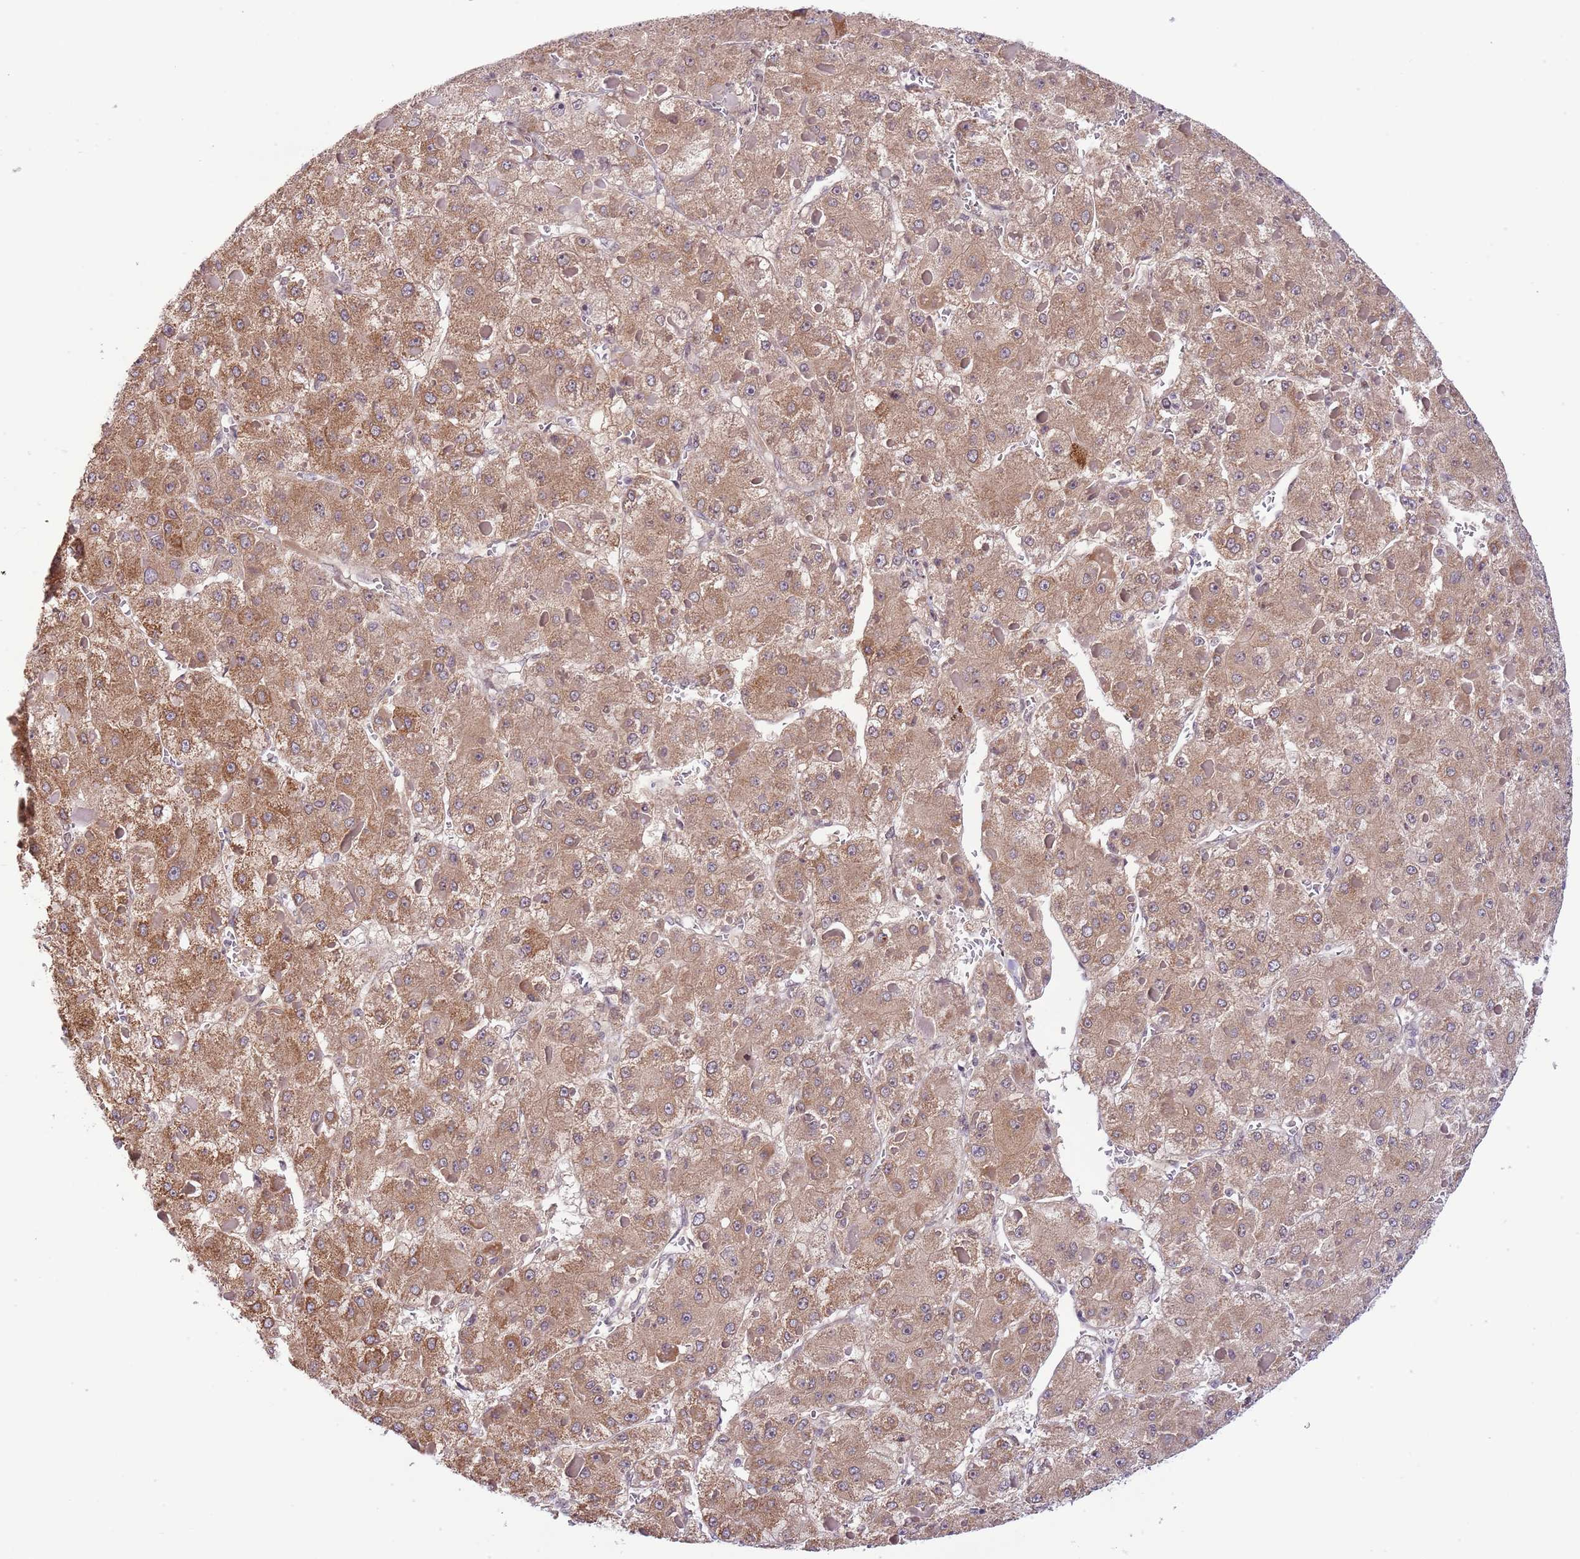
{"staining": {"intensity": "moderate", "quantity": ">75%", "location": "cytoplasmic/membranous"}, "tissue": "liver cancer", "cell_type": "Tumor cells", "image_type": "cancer", "snomed": [{"axis": "morphology", "description": "Carcinoma, Hepatocellular, NOS"}, {"axis": "topography", "description": "Liver"}], "caption": "Immunohistochemical staining of liver cancer displays medium levels of moderate cytoplasmic/membranous protein expression in about >75% of tumor cells.", "gene": "CHD1", "patient": {"sex": "female", "age": 73}}